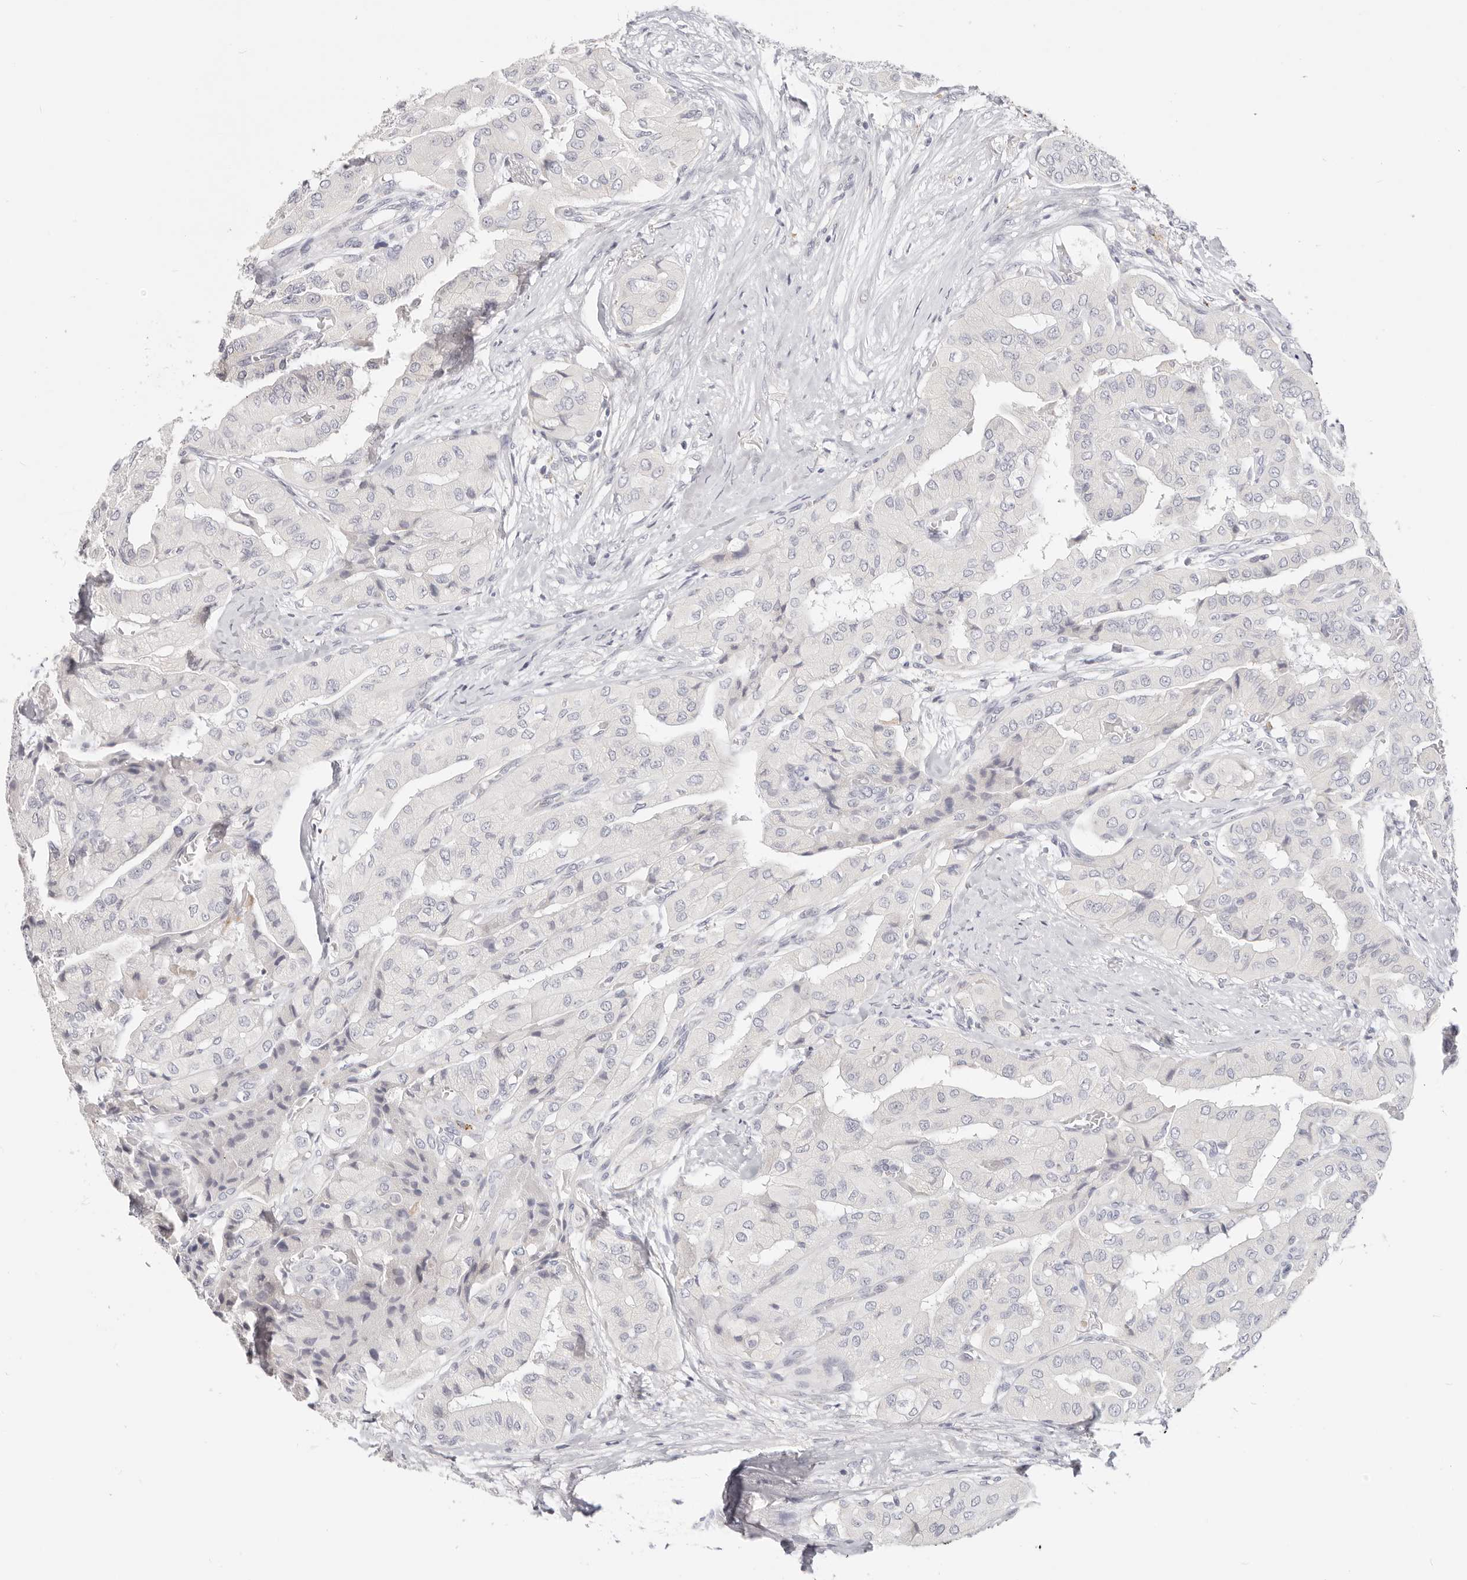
{"staining": {"intensity": "negative", "quantity": "none", "location": "none"}, "tissue": "thyroid cancer", "cell_type": "Tumor cells", "image_type": "cancer", "snomed": [{"axis": "morphology", "description": "Papillary adenocarcinoma, NOS"}, {"axis": "topography", "description": "Thyroid gland"}], "caption": "An immunohistochemistry (IHC) image of thyroid cancer is shown. There is no staining in tumor cells of thyroid cancer.", "gene": "STKLD1", "patient": {"sex": "female", "age": 59}}